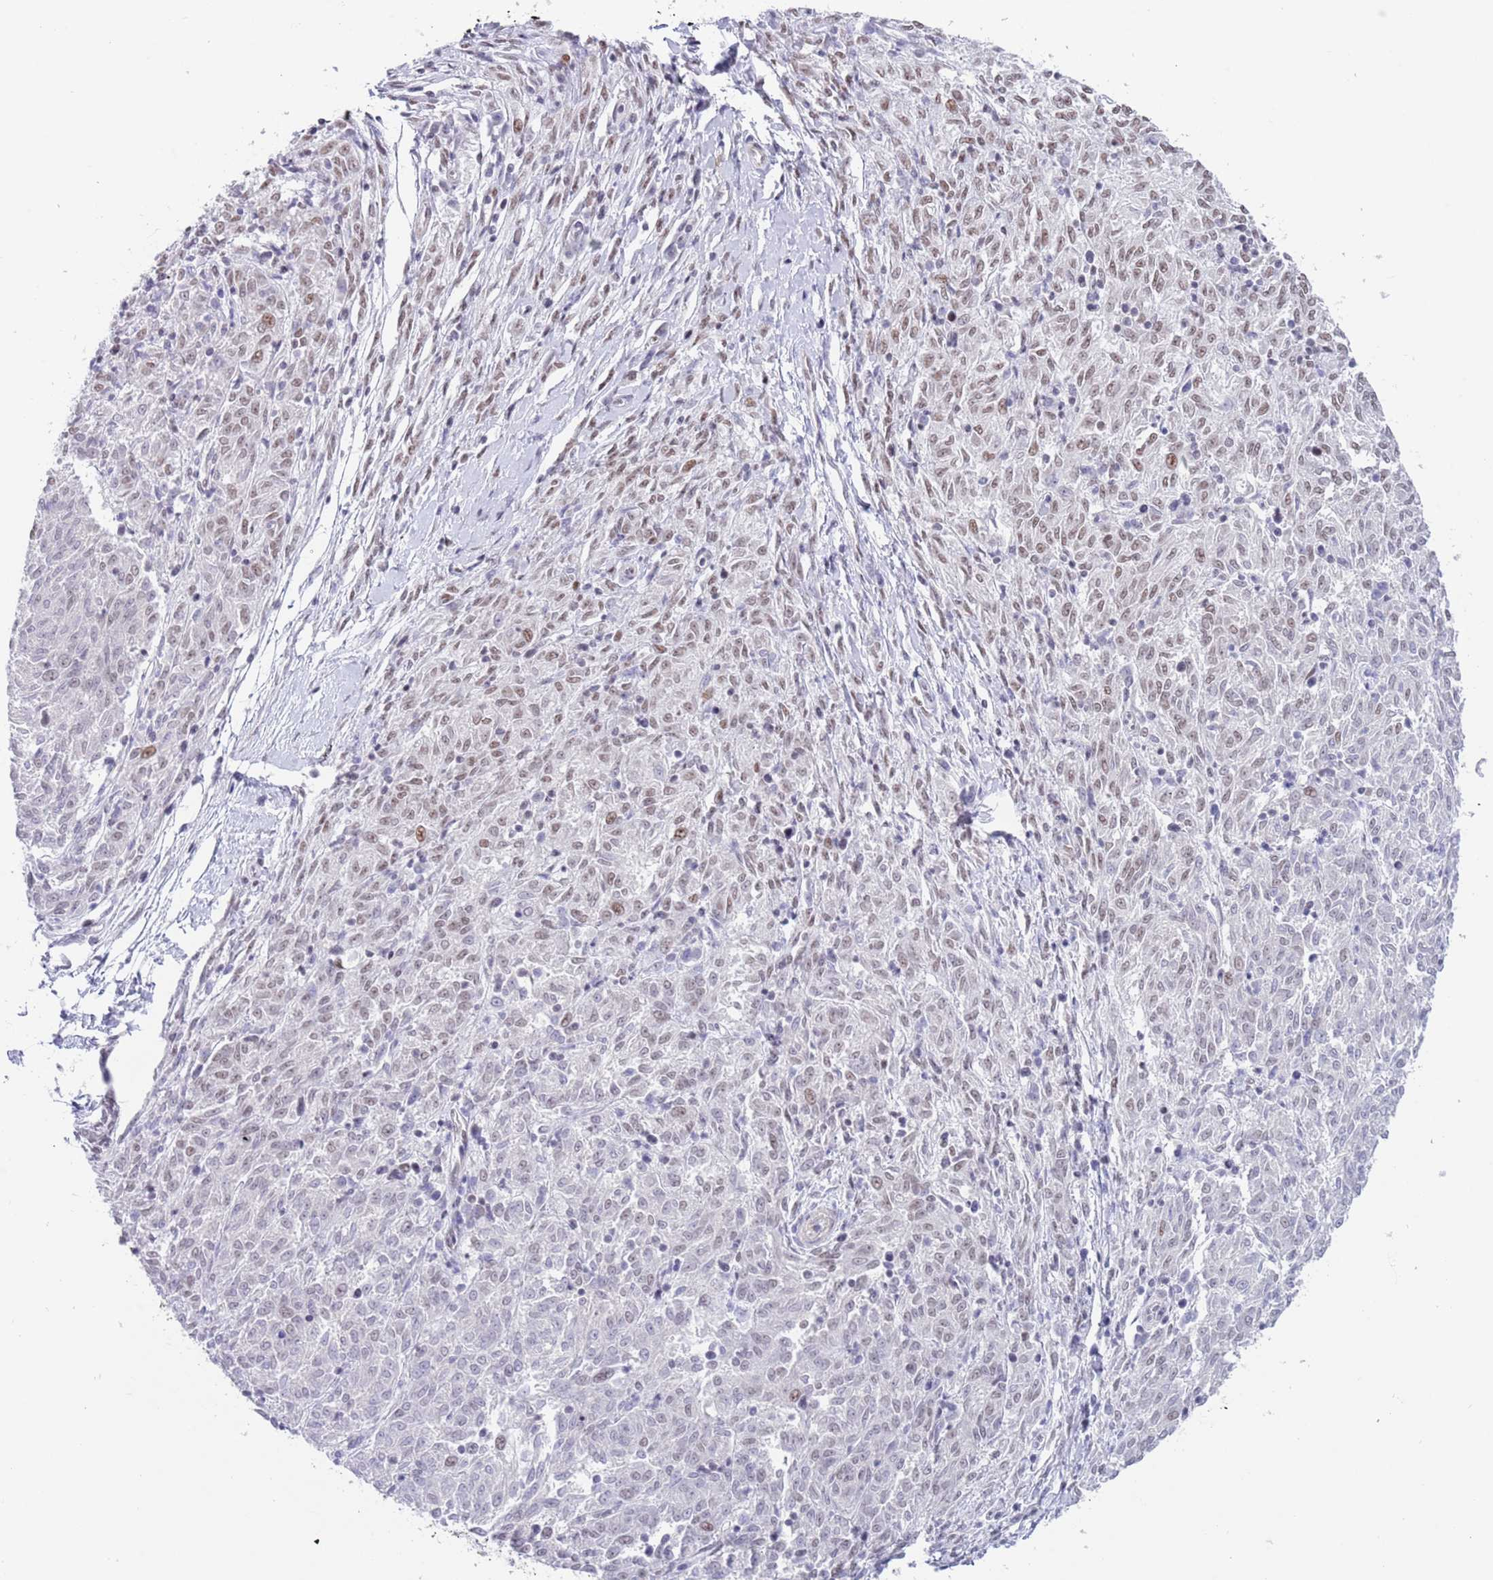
{"staining": {"intensity": "weak", "quantity": "25%-75%", "location": "nuclear"}, "tissue": "melanoma", "cell_type": "Tumor cells", "image_type": "cancer", "snomed": [{"axis": "morphology", "description": "Malignant melanoma, NOS"}, {"axis": "topography", "description": "Skin"}], "caption": "Immunohistochemical staining of melanoma demonstrates weak nuclear protein expression in about 25%-75% of tumor cells.", "gene": "ZNF382", "patient": {"sex": "female", "age": 72}}